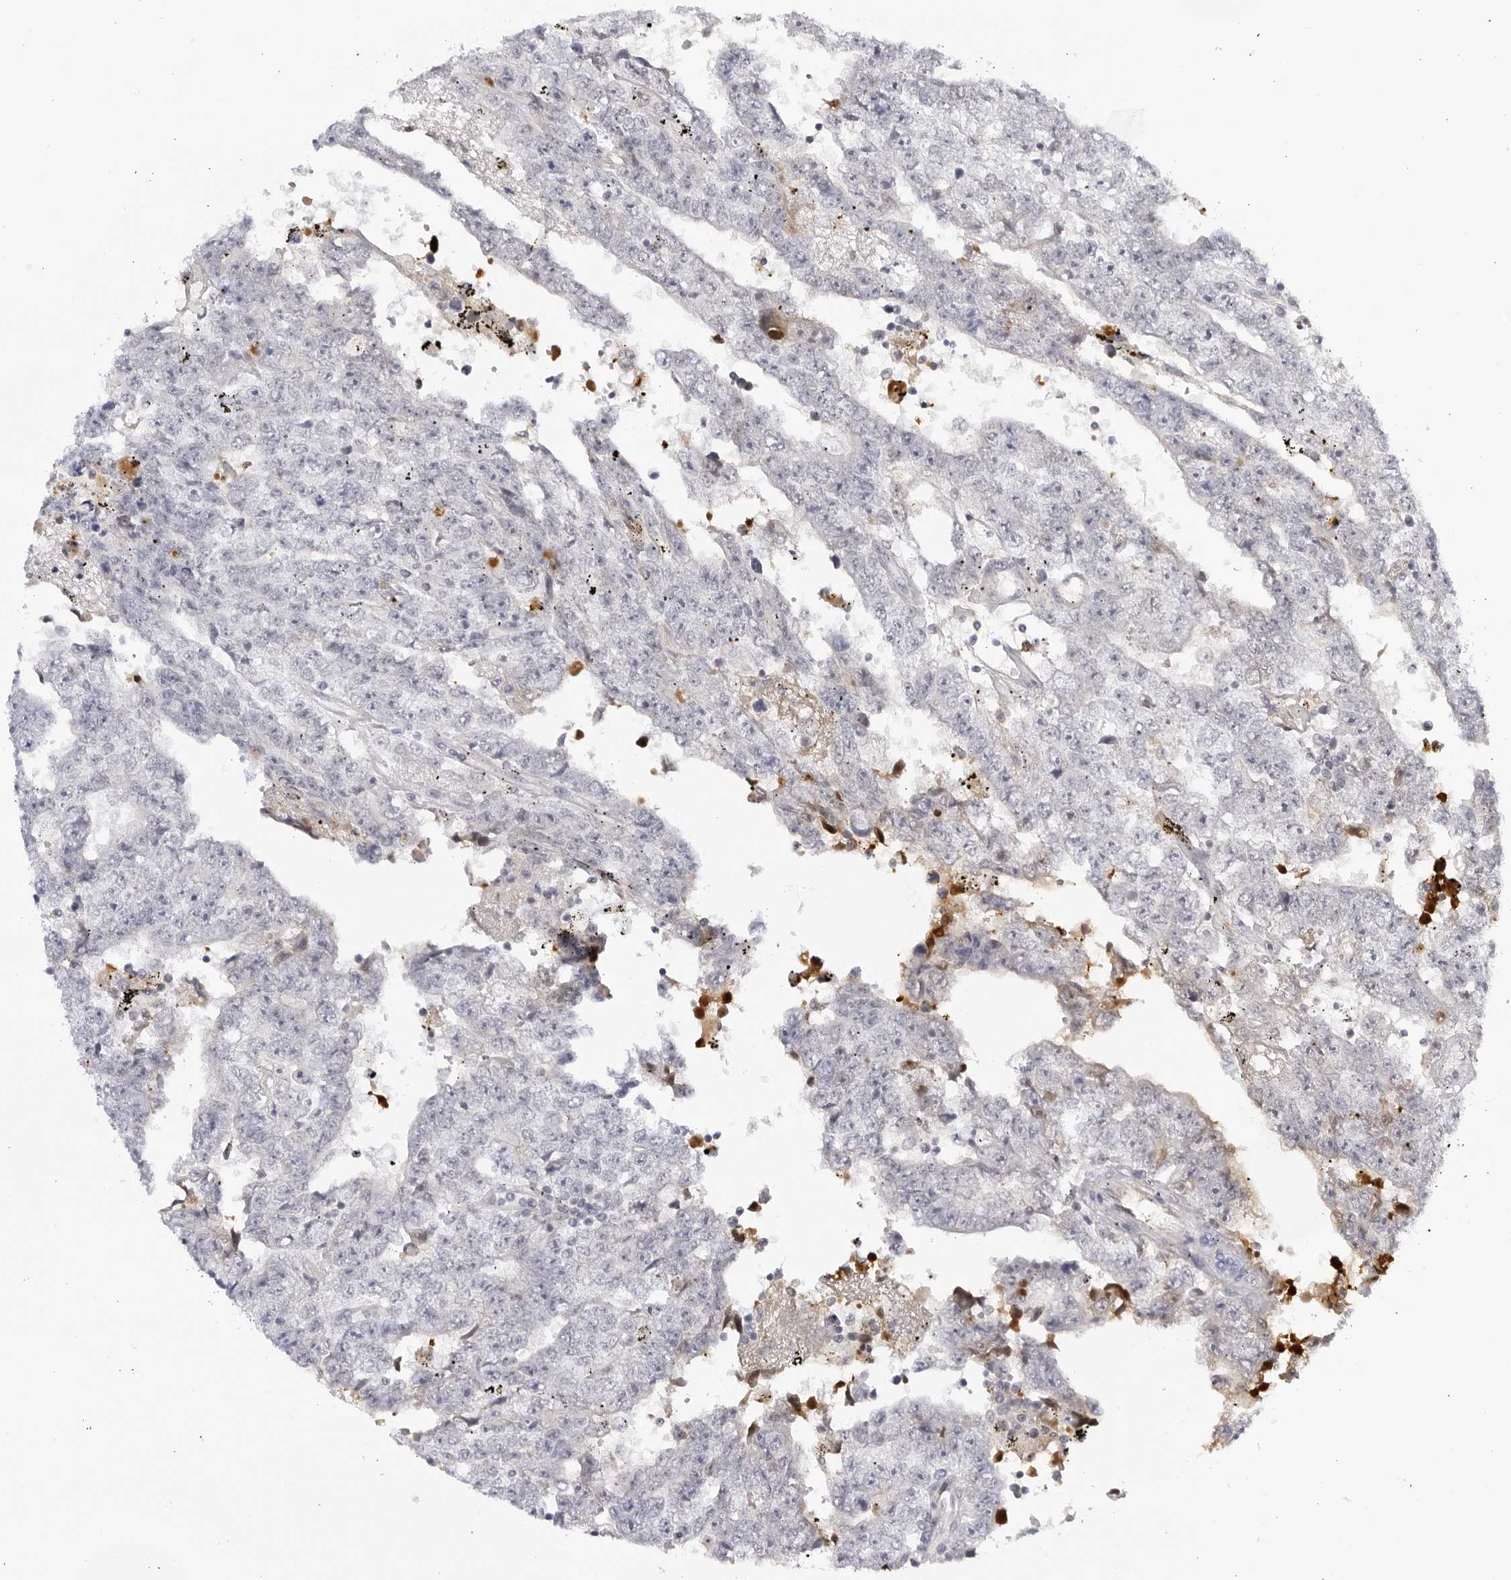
{"staining": {"intensity": "negative", "quantity": "none", "location": "none"}, "tissue": "testis cancer", "cell_type": "Tumor cells", "image_type": "cancer", "snomed": [{"axis": "morphology", "description": "Carcinoma, Embryonal, NOS"}, {"axis": "topography", "description": "Testis"}], "caption": "A histopathology image of embryonal carcinoma (testis) stained for a protein displays no brown staining in tumor cells.", "gene": "CNBD1", "patient": {"sex": "male", "age": 25}}